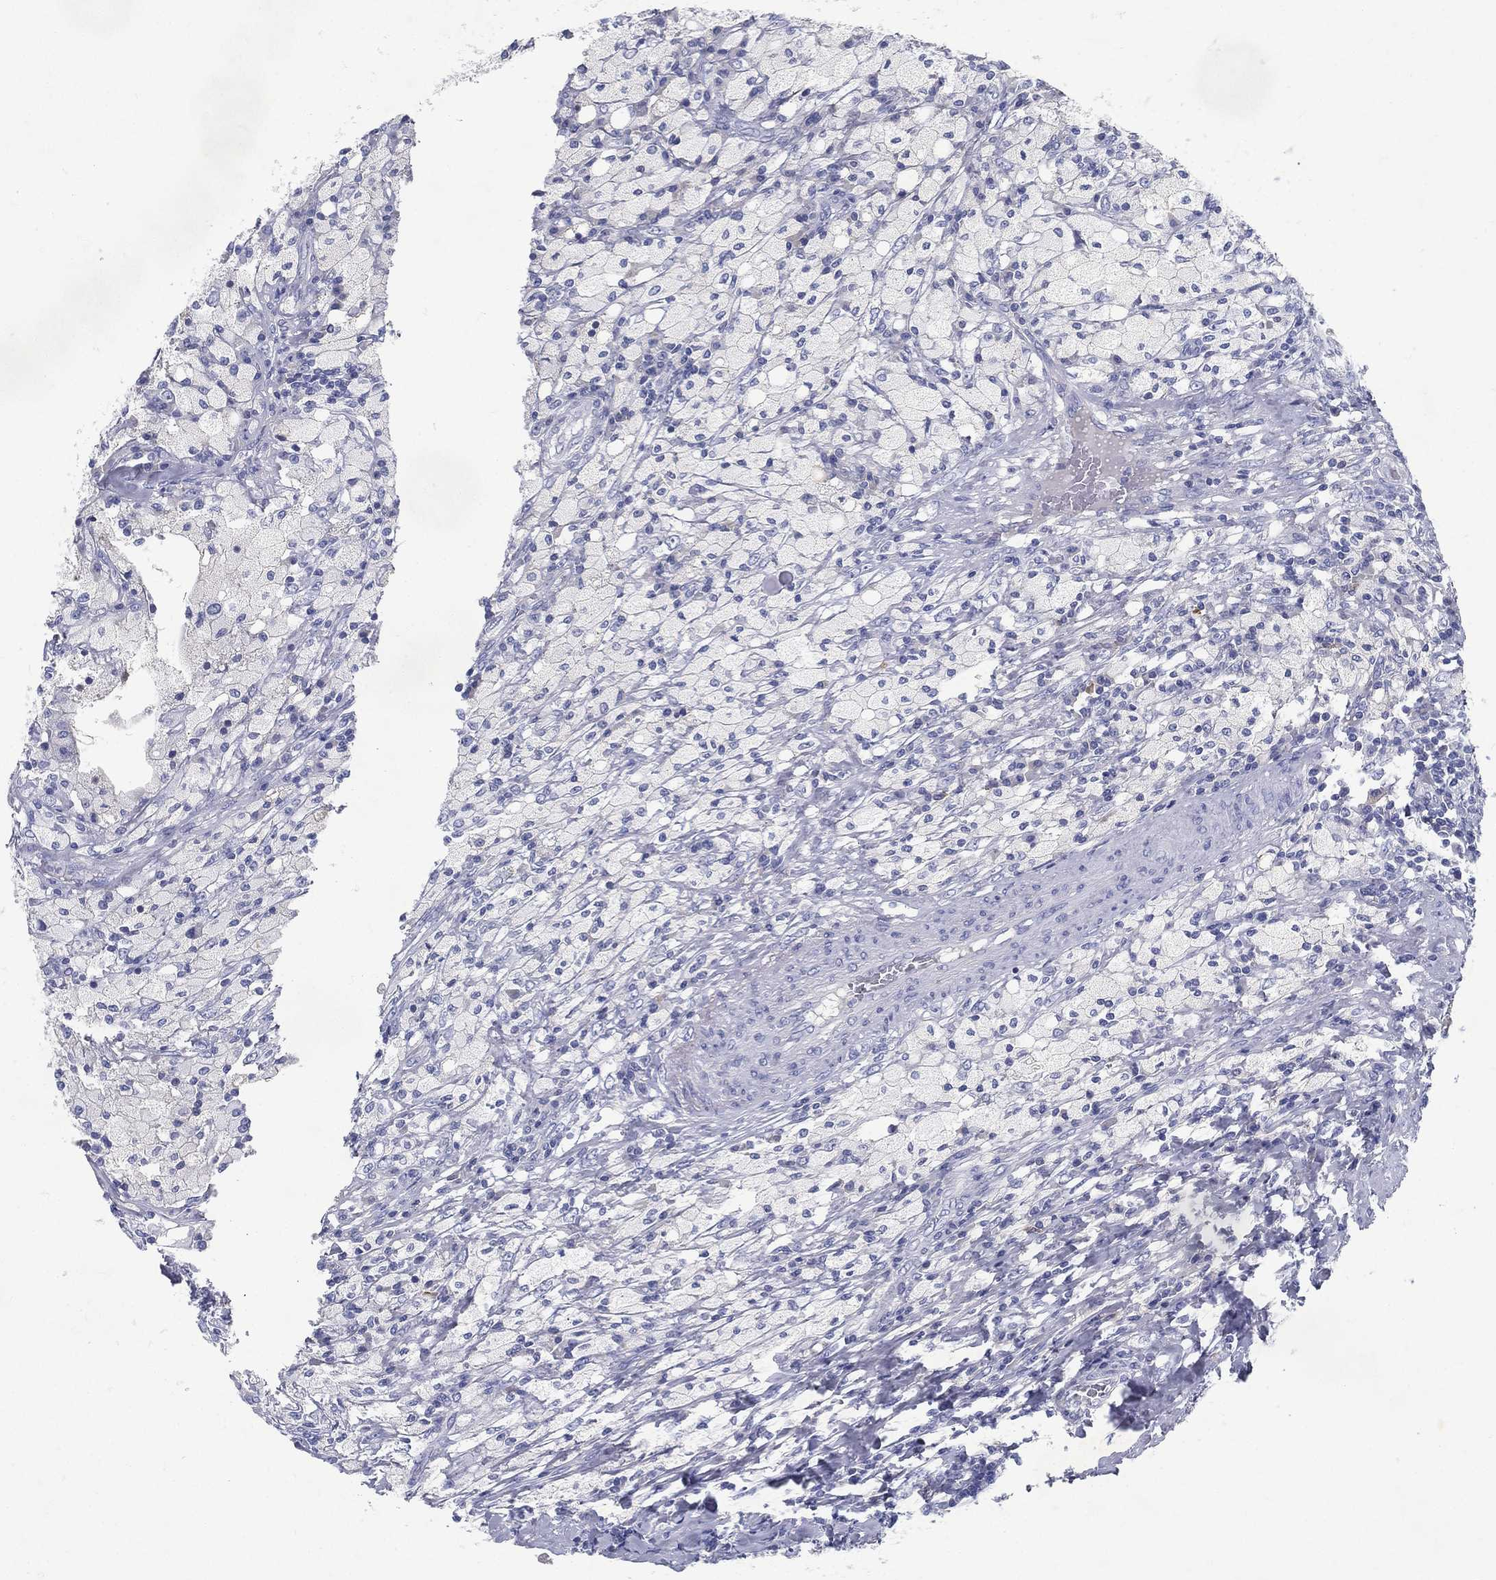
{"staining": {"intensity": "negative", "quantity": "none", "location": "none"}, "tissue": "testis cancer", "cell_type": "Tumor cells", "image_type": "cancer", "snomed": [{"axis": "morphology", "description": "Necrosis, NOS"}, {"axis": "morphology", "description": "Carcinoma, Embryonal, NOS"}, {"axis": "topography", "description": "Testis"}], "caption": "Protein analysis of testis embryonal carcinoma displays no significant staining in tumor cells.", "gene": "RGS13", "patient": {"sex": "male", "age": 19}}